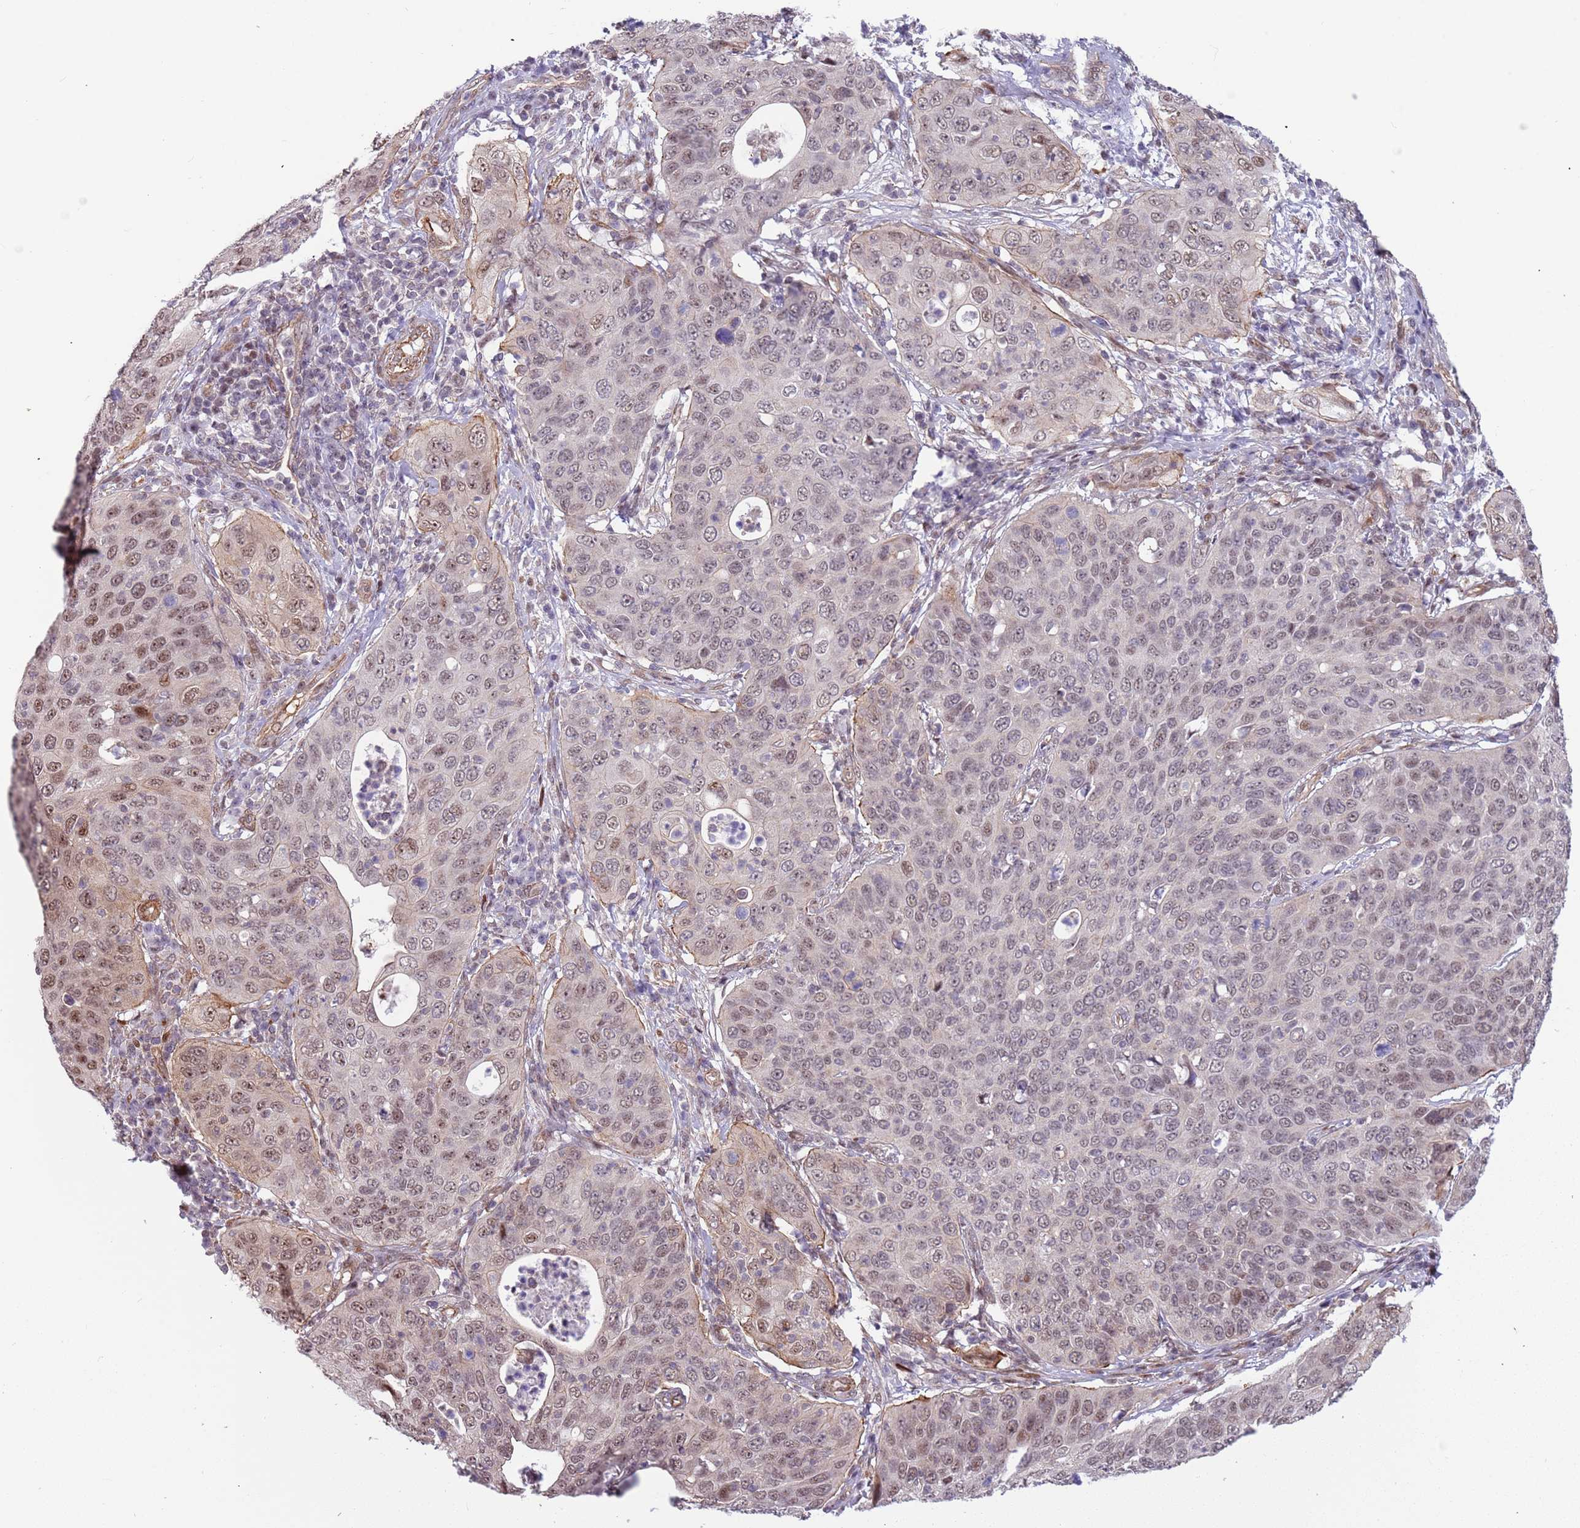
{"staining": {"intensity": "moderate", "quantity": ">75%", "location": "nuclear"}, "tissue": "cervical cancer", "cell_type": "Tumor cells", "image_type": "cancer", "snomed": [{"axis": "morphology", "description": "Squamous cell carcinoma, NOS"}, {"axis": "topography", "description": "Cervix"}], "caption": "Human squamous cell carcinoma (cervical) stained for a protein (brown) shows moderate nuclear positive positivity in about >75% of tumor cells.", "gene": "LRMDA", "patient": {"sex": "female", "age": 36}}